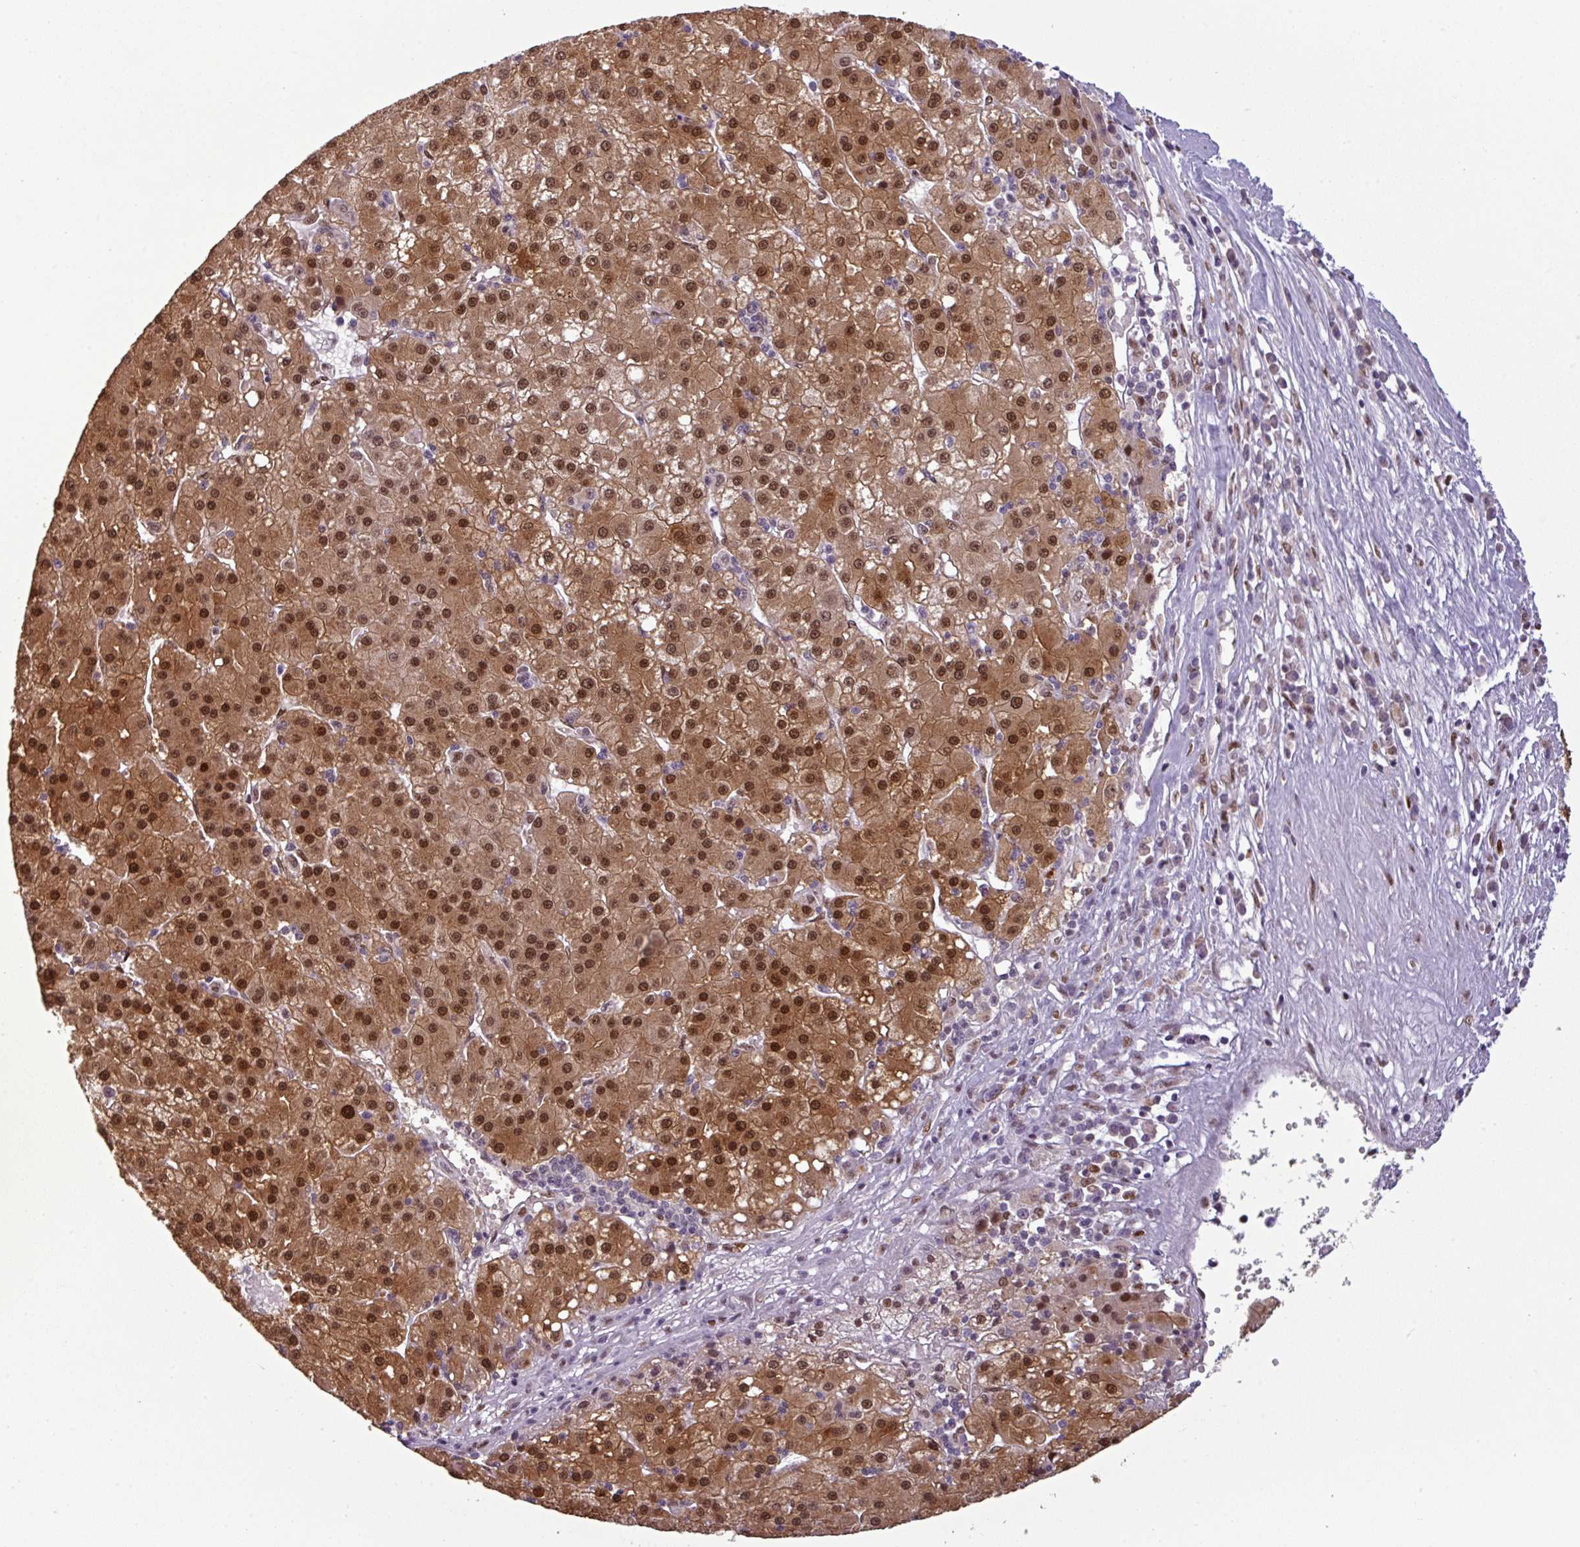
{"staining": {"intensity": "strong", "quantity": ">75%", "location": "cytoplasmic/membranous,nuclear"}, "tissue": "liver cancer", "cell_type": "Tumor cells", "image_type": "cancer", "snomed": [{"axis": "morphology", "description": "Carcinoma, Hepatocellular, NOS"}, {"axis": "topography", "description": "Liver"}], "caption": "Liver cancer (hepatocellular carcinoma) stained with DAB (3,3'-diaminobenzidine) immunohistochemistry (IHC) demonstrates high levels of strong cytoplasmic/membranous and nuclear expression in approximately >75% of tumor cells. The protein of interest is stained brown, and the nuclei are stained in blue (DAB (3,3'-diaminobenzidine) IHC with brightfield microscopy, high magnification).", "gene": "IRF2BPL", "patient": {"sex": "male", "age": 76}}